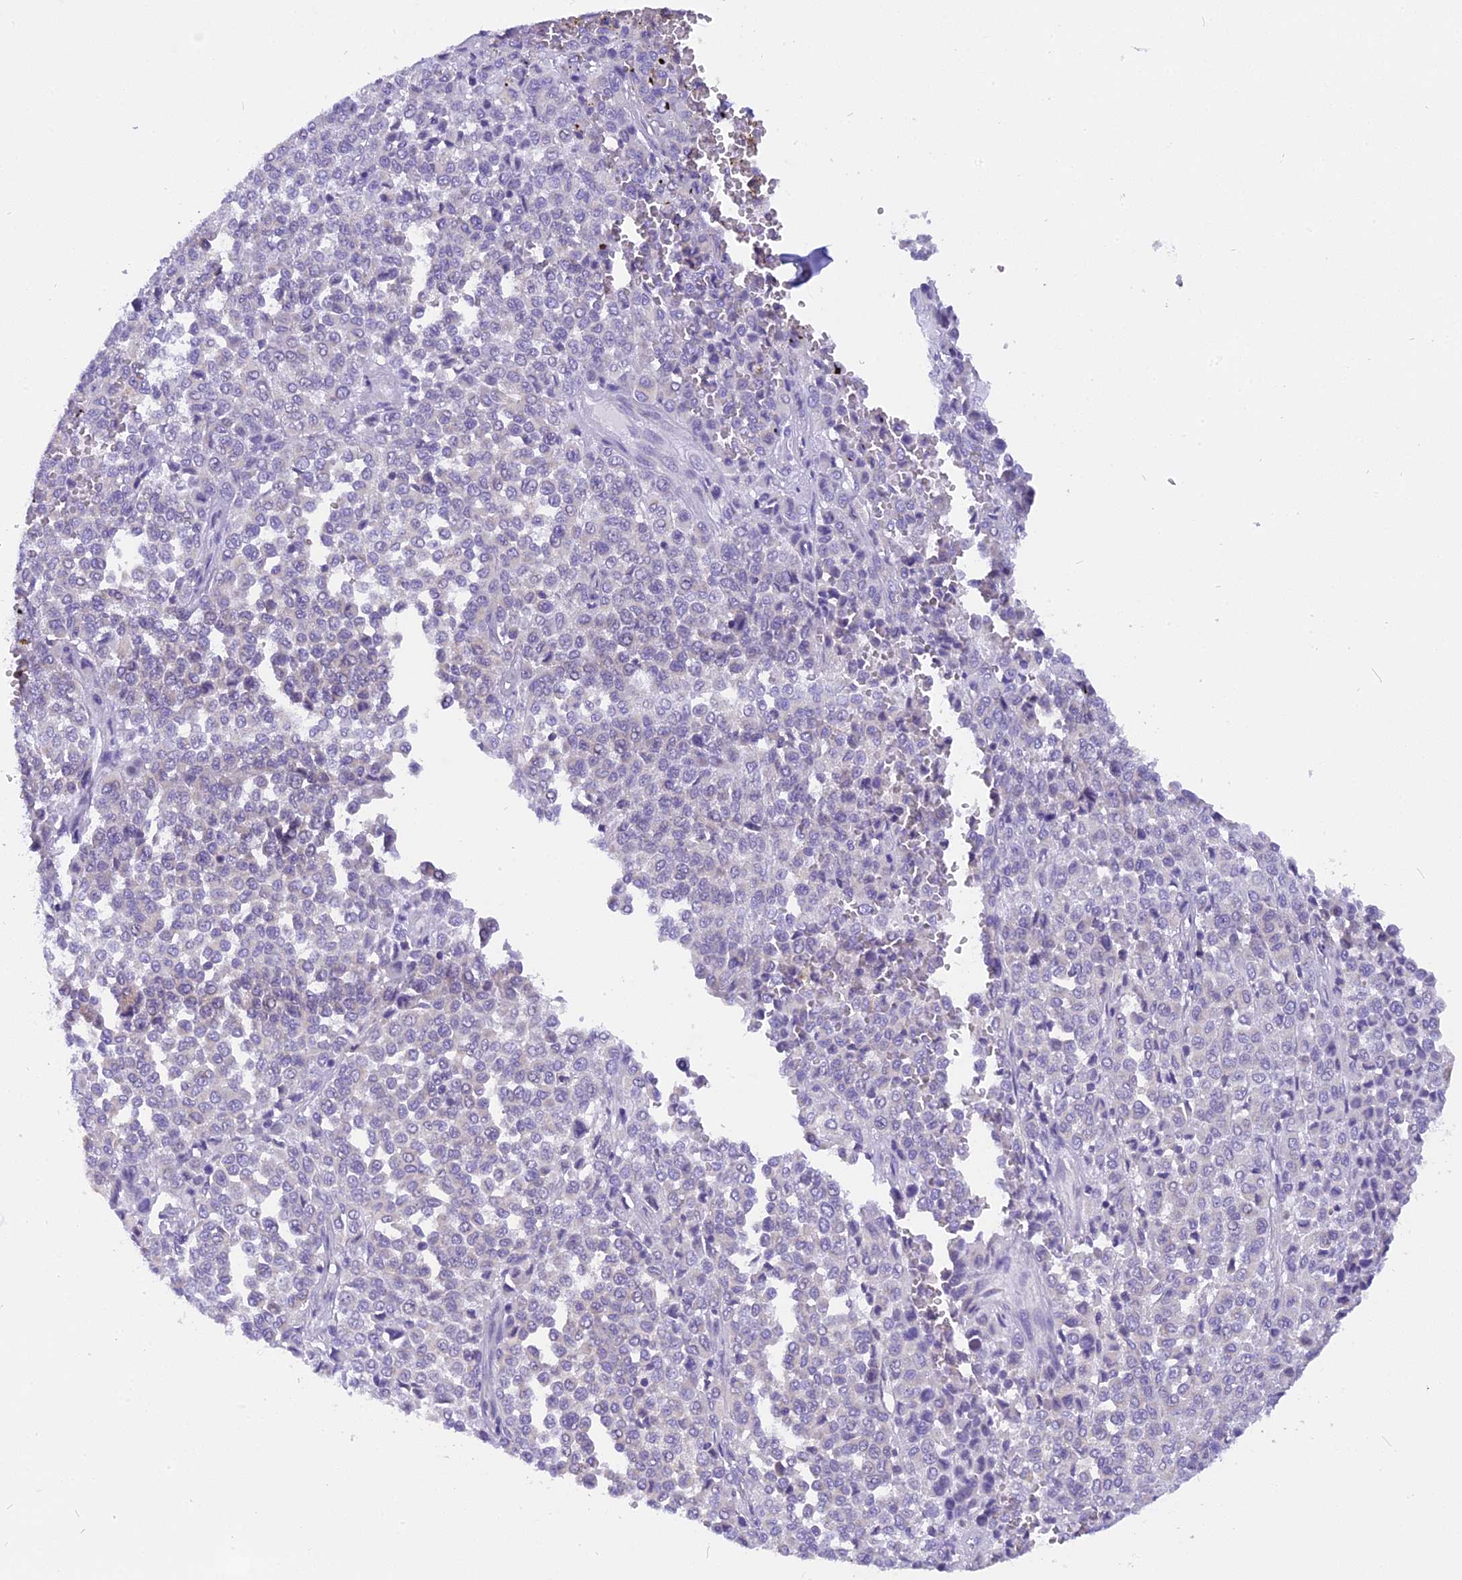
{"staining": {"intensity": "negative", "quantity": "none", "location": "none"}, "tissue": "melanoma", "cell_type": "Tumor cells", "image_type": "cancer", "snomed": [{"axis": "morphology", "description": "Malignant melanoma, Metastatic site"}, {"axis": "topography", "description": "Pancreas"}], "caption": "Protein analysis of malignant melanoma (metastatic site) demonstrates no significant expression in tumor cells. Brightfield microscopy of IHC stained with DAB (3,3'-diaminobenzidine) (brown) and hematoxylin (blue), captured at high magnification.", "gene": "TRIM3", "patient": {"sex": "female", "age": 30}}